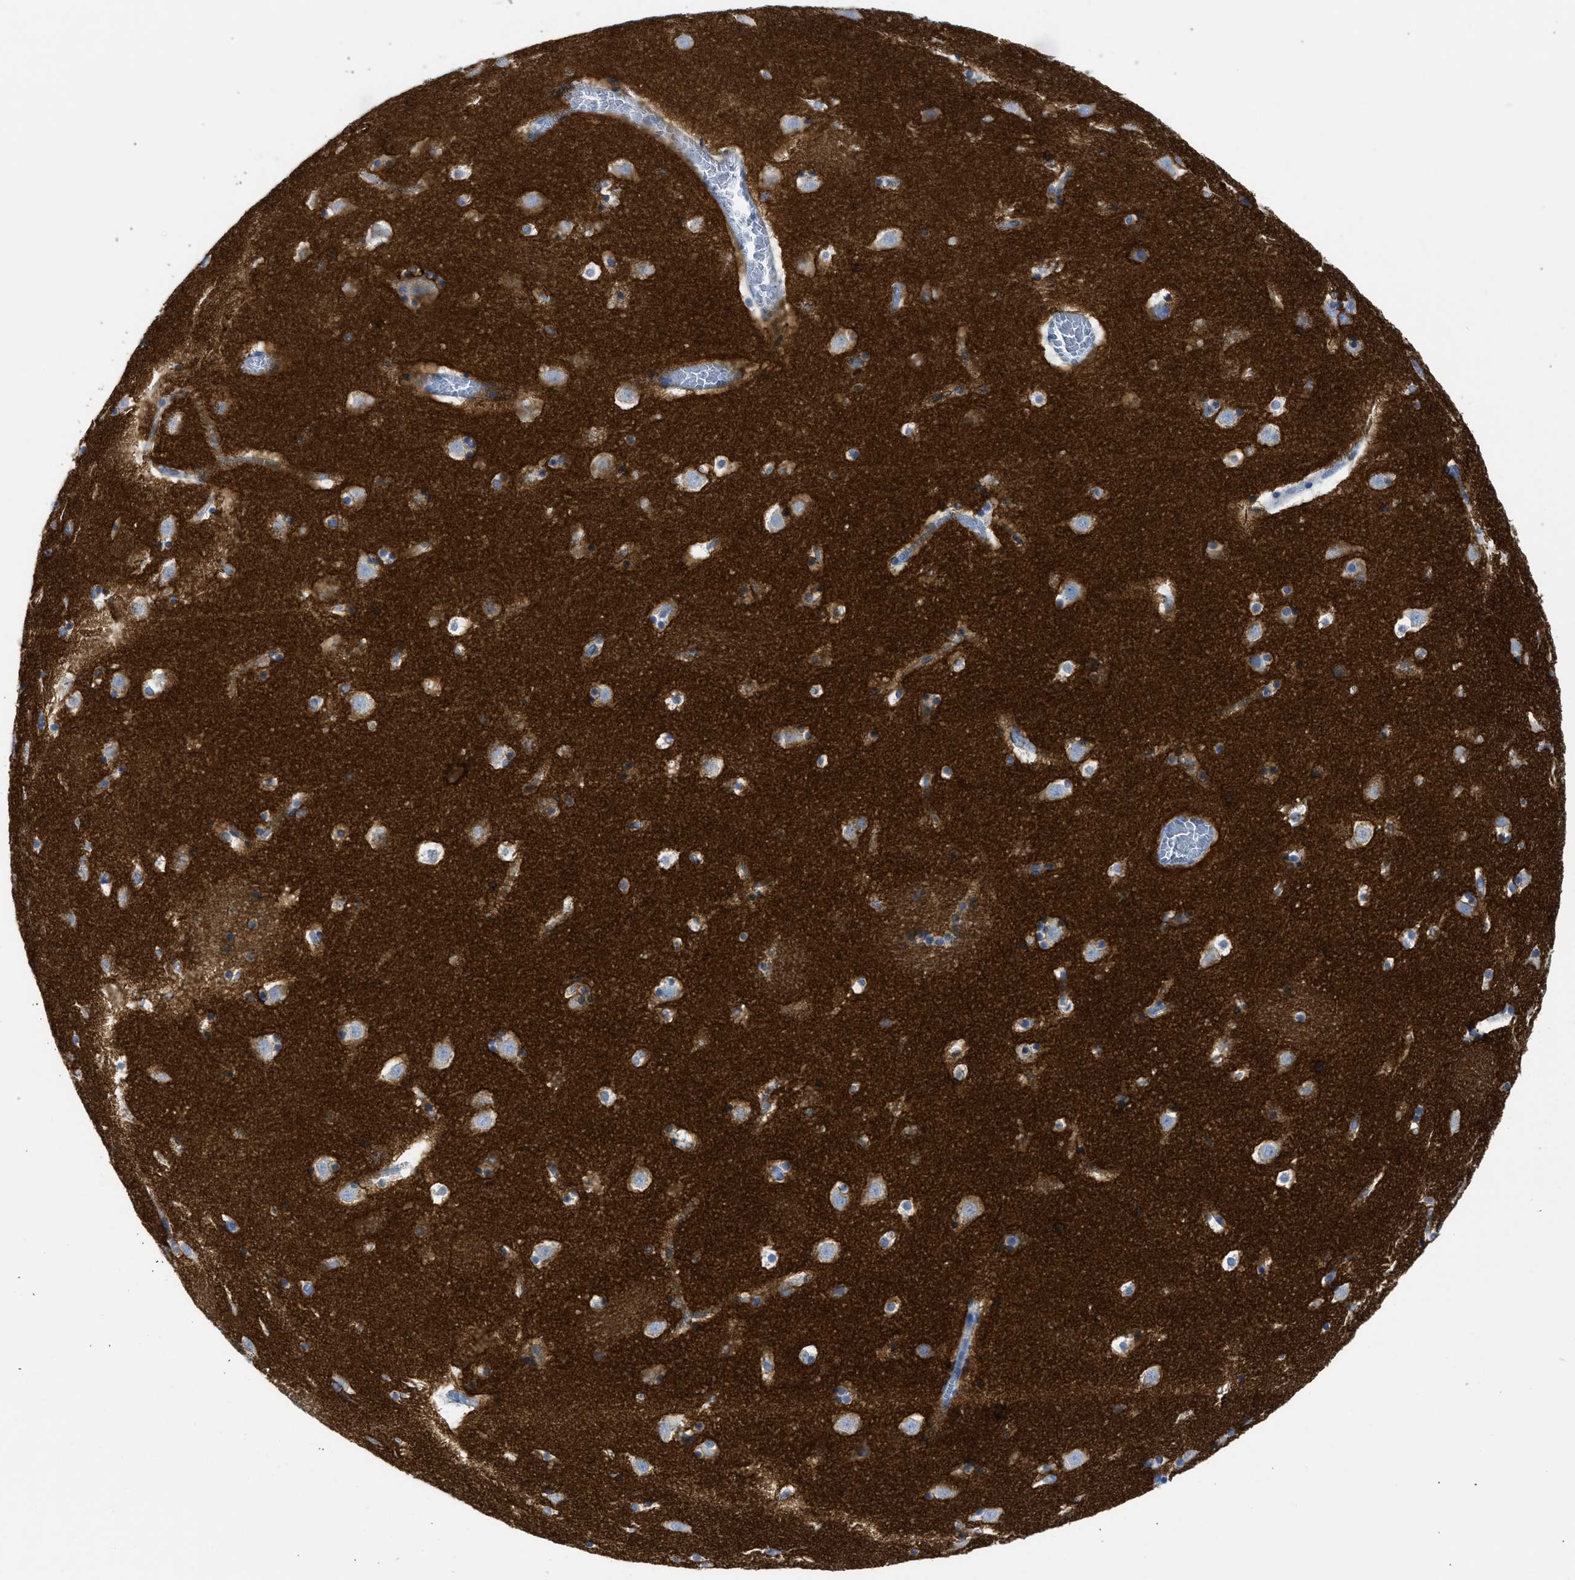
{"staining": {"intensity": "negative", "quantity": "none", "location": "none"}, "tissue": "caudate", "cell_type": "Glial cells", "image_type": "normal", "snomed": [{"axis": "morphology", "description": "Normal tissue, NOS"}, {"axis": "topography", "description": "Lateral ventricle wall"}], "caption": "Immunohistochemistry micrograph of normal caudate: human caudate stained with DAB (3,3'-diaminobenzidine) reveals no significant protein positivity in glial cells. (Immunohistochemistry (ihc), brightfield microscopy, high magnification).", "gene": "NCAM1", "patient": {"sex": "male", "age": 45}}